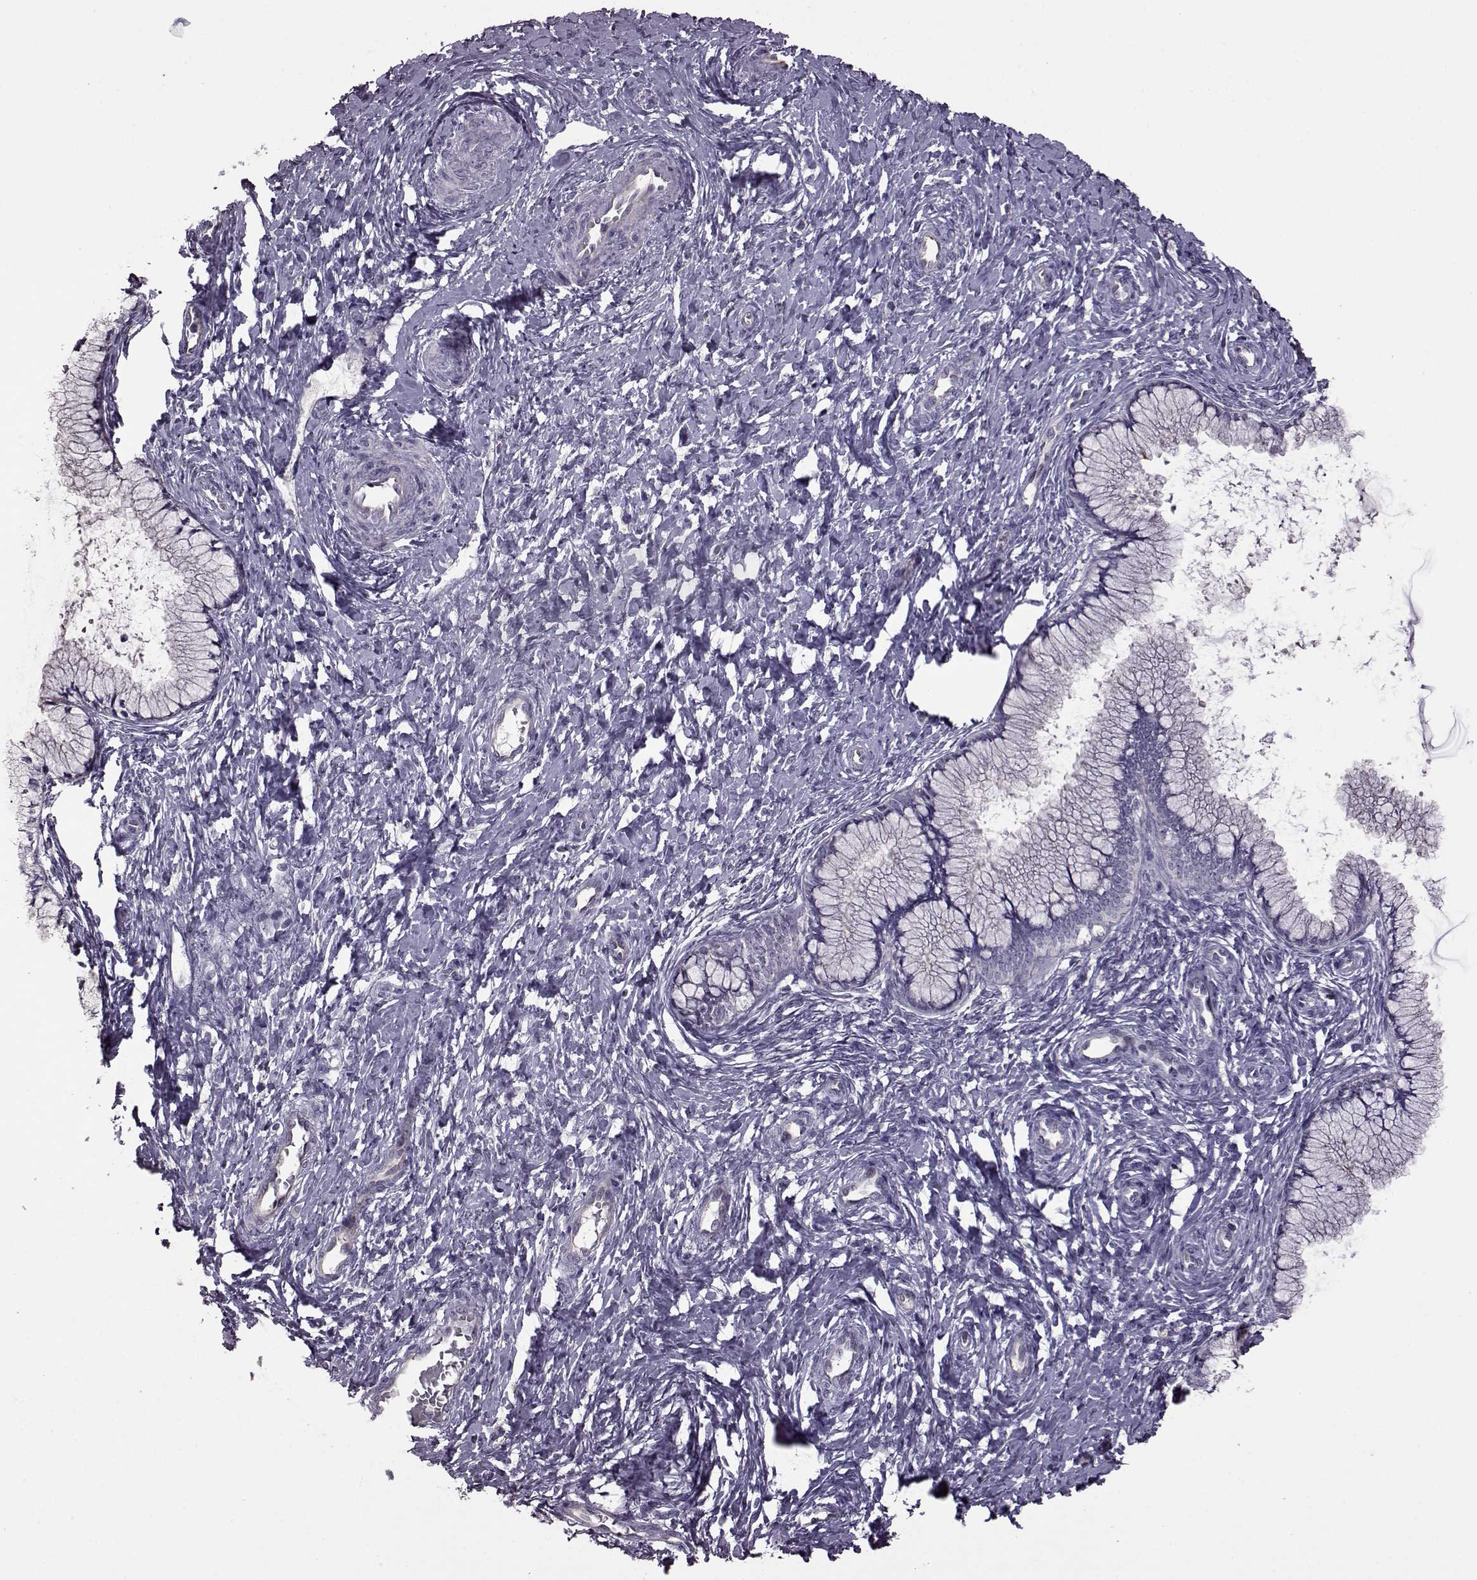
{"staining": {"intensity": "negative", "quantity": "none", "location": "none"}, "tissue": "cervix", "cell_type": "Glandular cells", "image_type": "normal", "snomed": [{"axis": "morphology", "description": "Normal tissue, NOS"}, {"axis": "topography", "description": "Cervix"}], "caption": "A high-resolution image shows IHC staining of normal cervix, which shows no significant expression in glandular cells. The staining is performed using DAB brown chromogen with nuclei counter-stained in using hematoxylin.", "gene": "EDDM3B", "patient": {"sex": "female", "age": 37}}